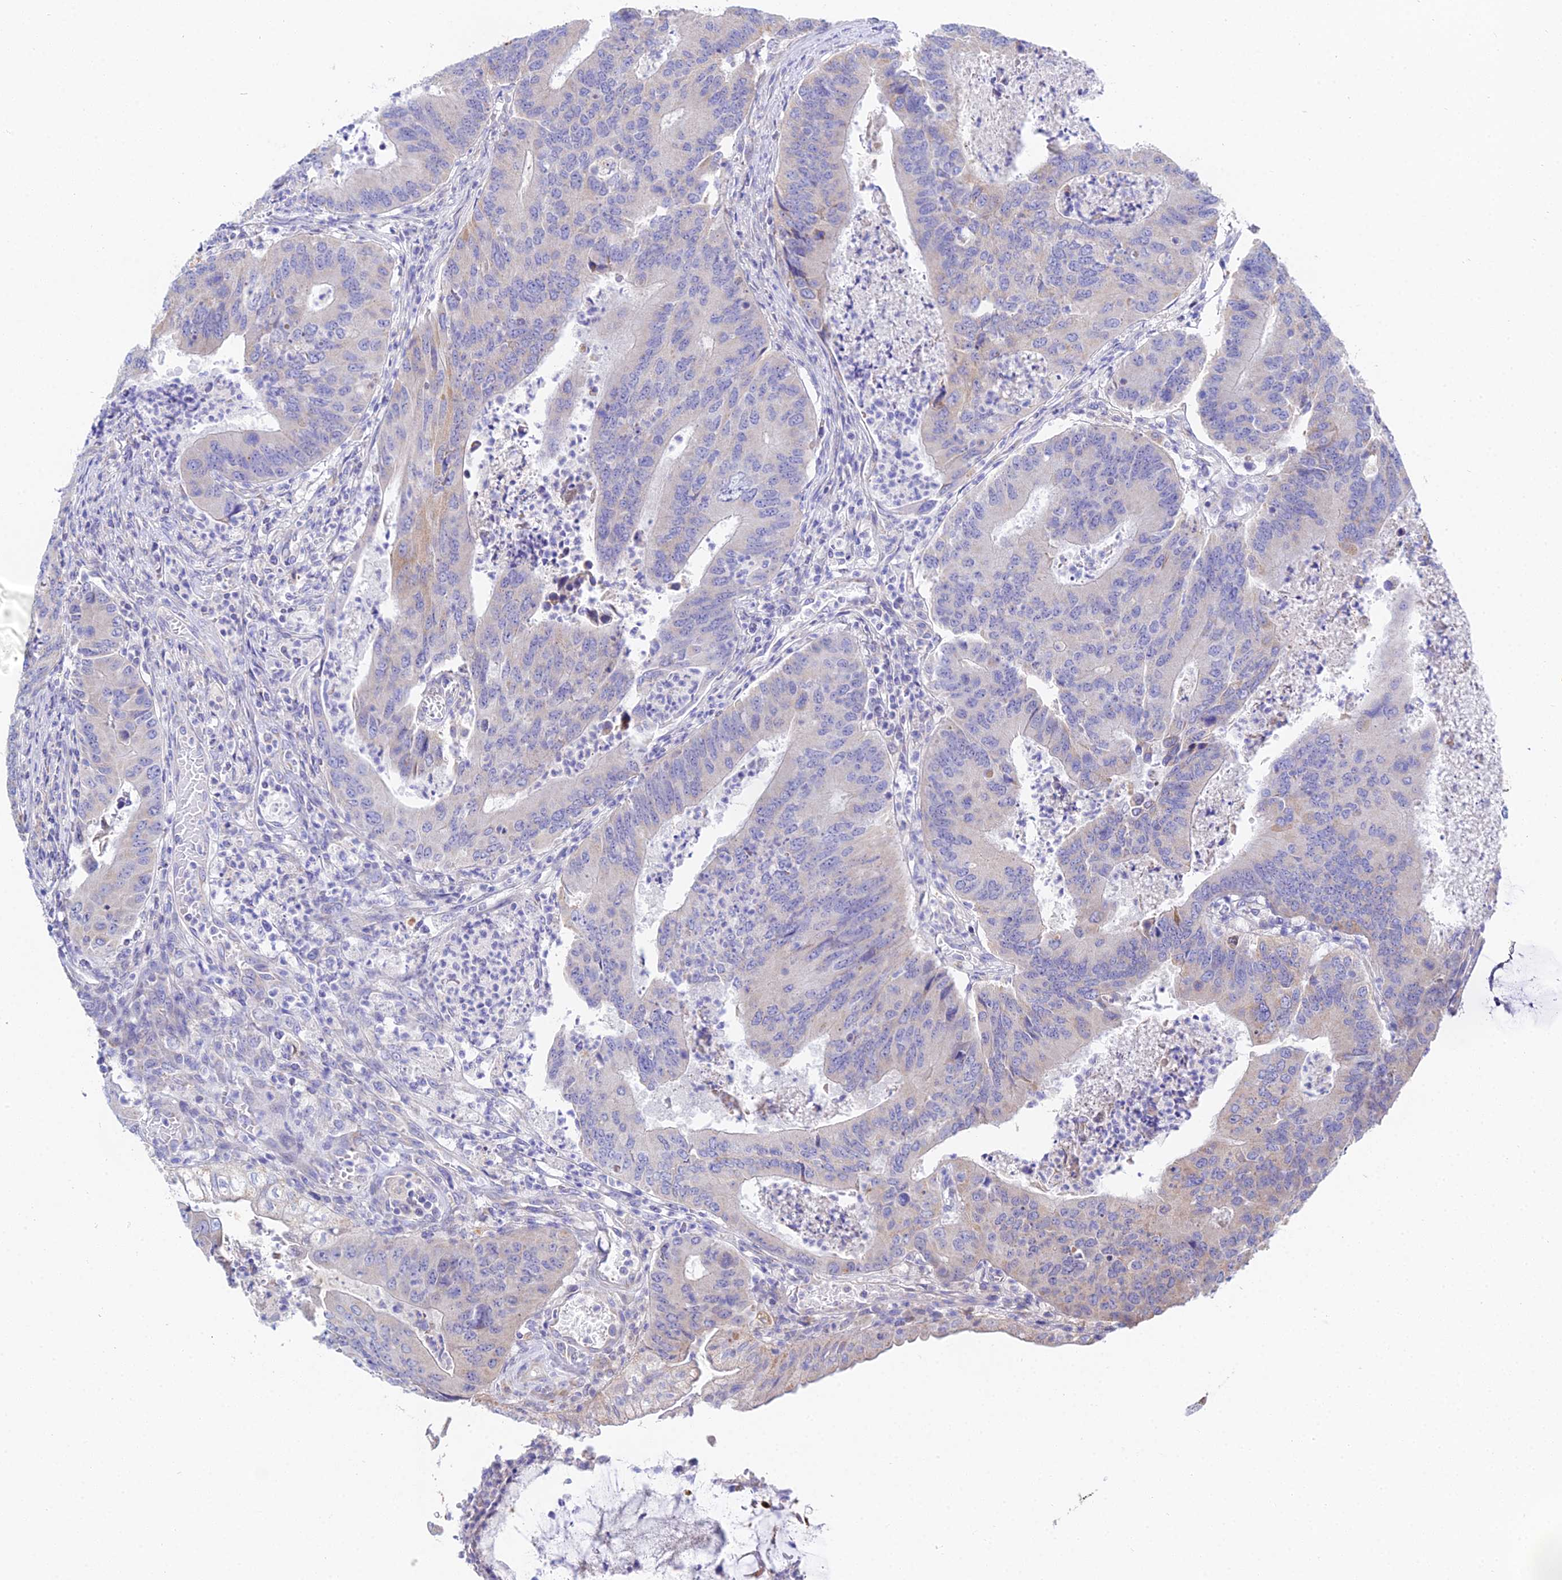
{"staining": {"intensity": "negative", "quantity": "none", "location": "none"}, "tissue": "colorectal cancer", "cell_type": "Tumor cells", "image_type": "cancer", "snomed": [{"axis": "morphology", "description": "Adenocarcinoma, NOS"}, {"axis": "topography", "description": "Colon"}], "caption": "Tumor cells are negative for brown protein staining in colorectal cancer.", "gene": "PPP2R2C", "patient": {"sex": "female", "age": 67}}